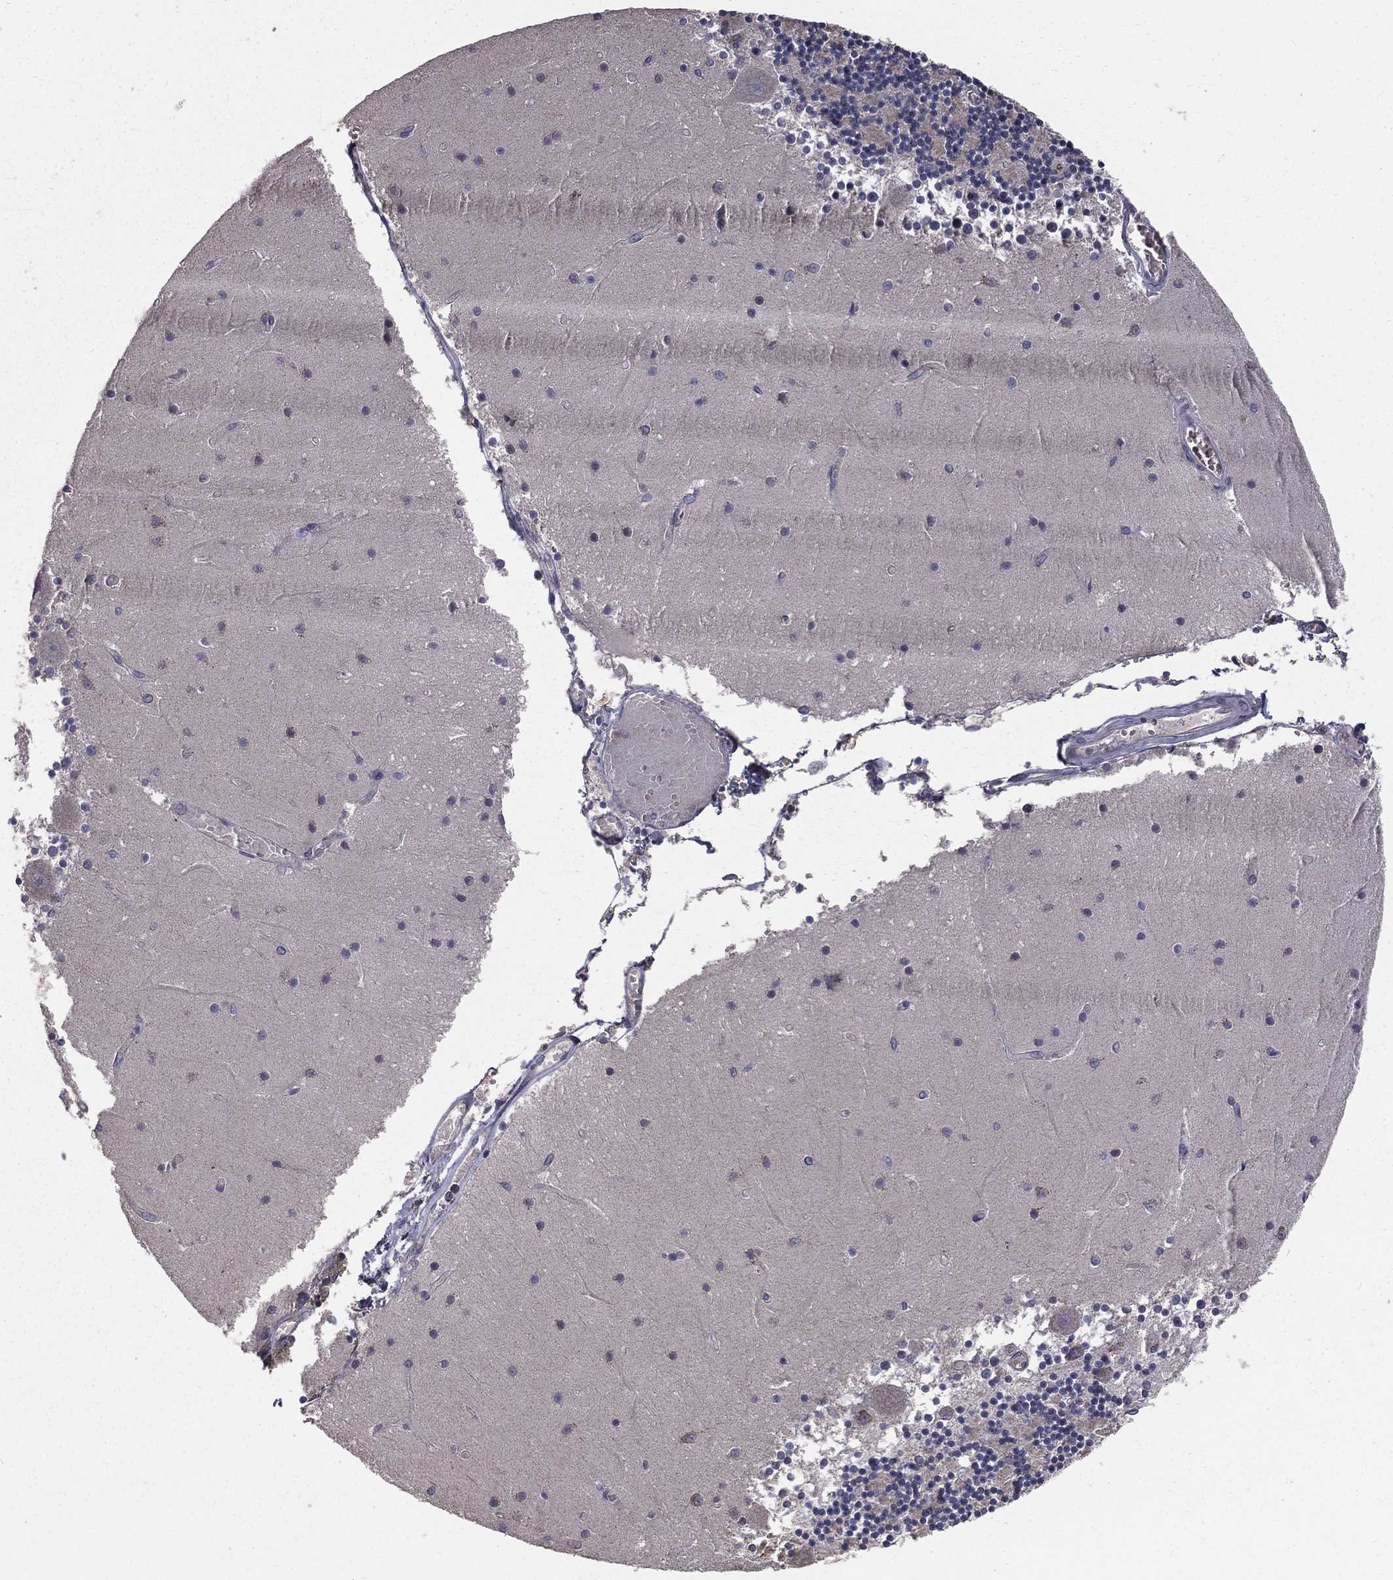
{"staining": {"intensity": "negative", "quantity": "none", "location": "none"}, "tissue": "cerebellum", "cell_type": "Cells in granular layer", "image_type": "normal", "snomed": [{"axis": "morphology", "description": "Normal tissue, NOS"}, {"axis": "topography", "description": "Cerebellum"}], "caption": "The photomicrograph demonstrates no staining of cells in granular layer in normal cerebellum.", "gene": "MRPL46", "patient": {"sex": "female", "age": 28}}